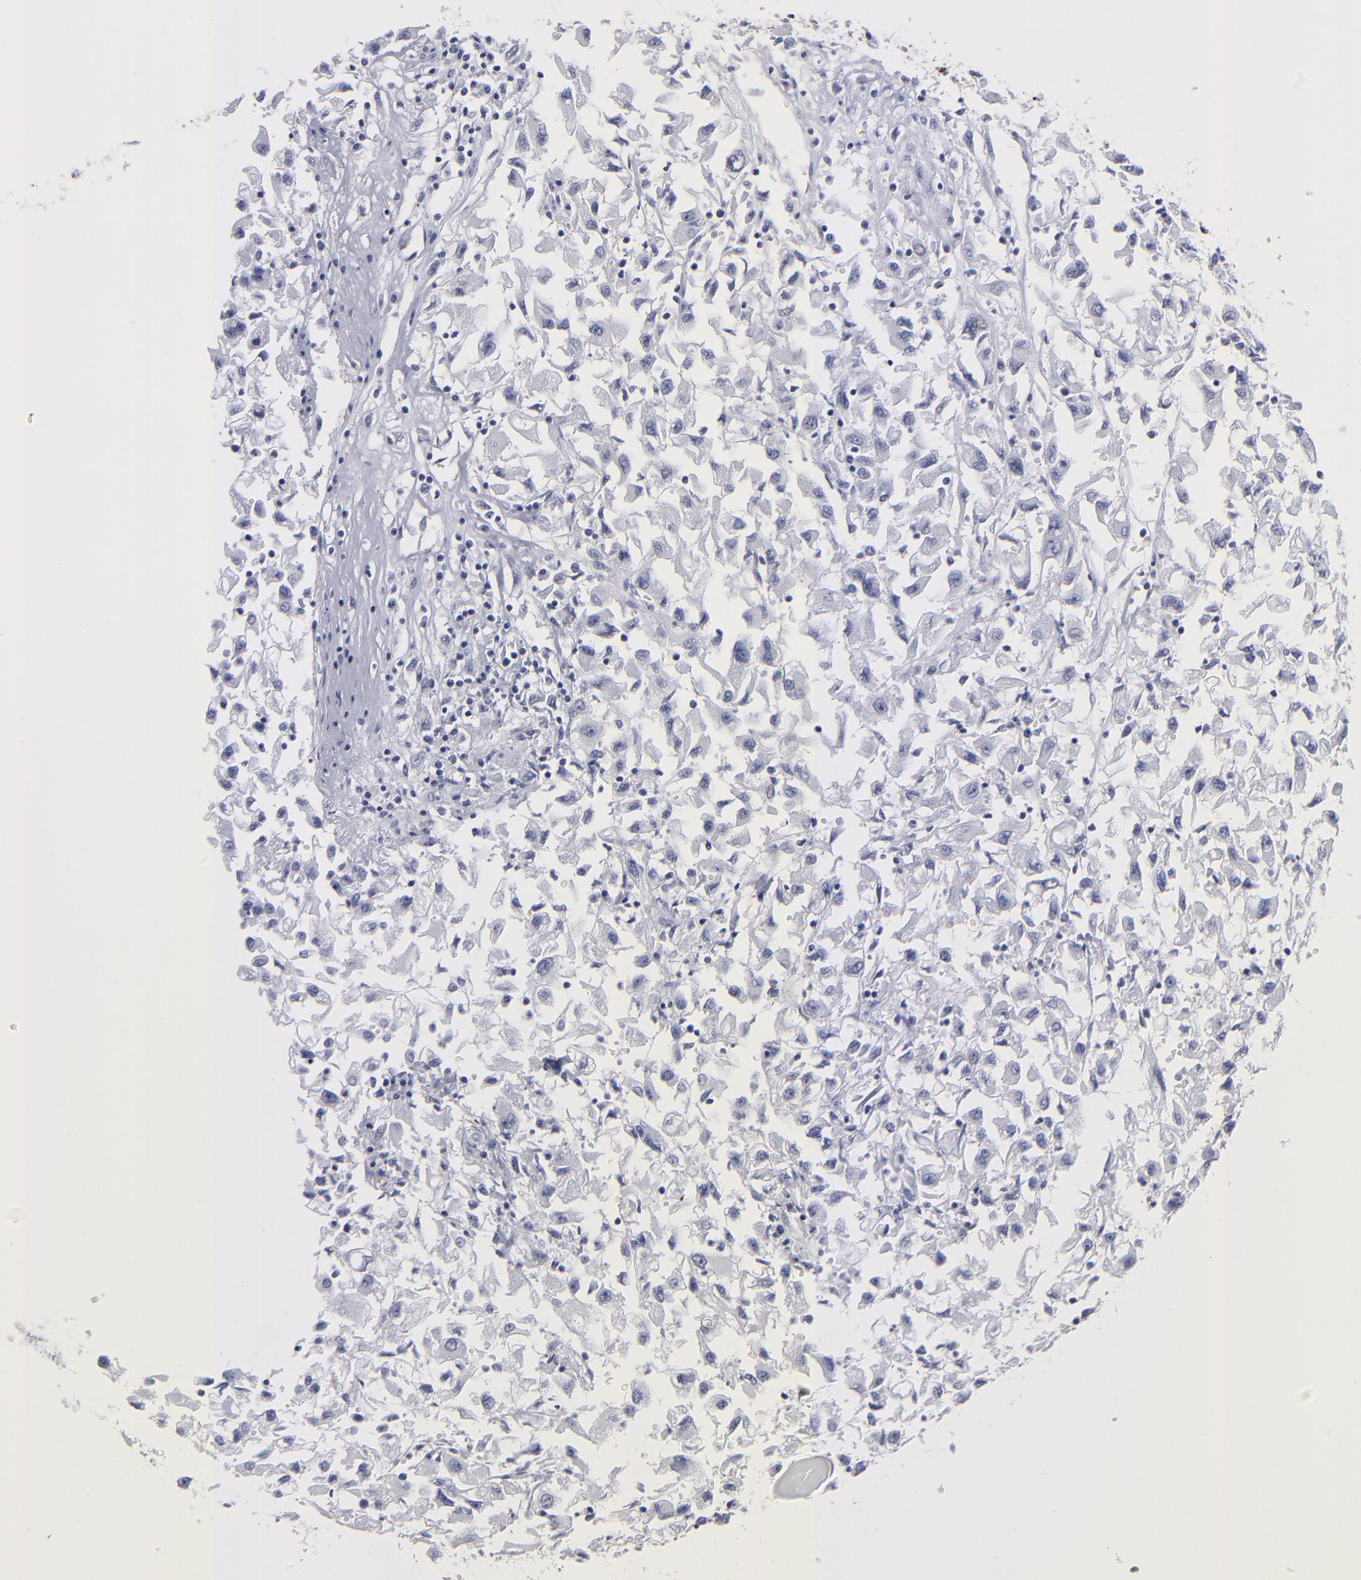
{"staining": {"intensity": "negative", "quantity": "none", "location": "none"}, "tissue": "renal cancer", "cell_type": "Tumor cells", "image_type": "cancer", "snomed": [{"axis": "morphology", "description": "Adenocarcinoma, NOS"}, {"axis": "topography", "description": "Kidney"}], "caption": "The IHC micrograph has no significant positivity in tumor cells of renal cancer (adenocarcinoma) tissue. Nuclei are stained in blue.", "gene": "EMILIN1", "patient": {"sex": "male", "age": 59}}